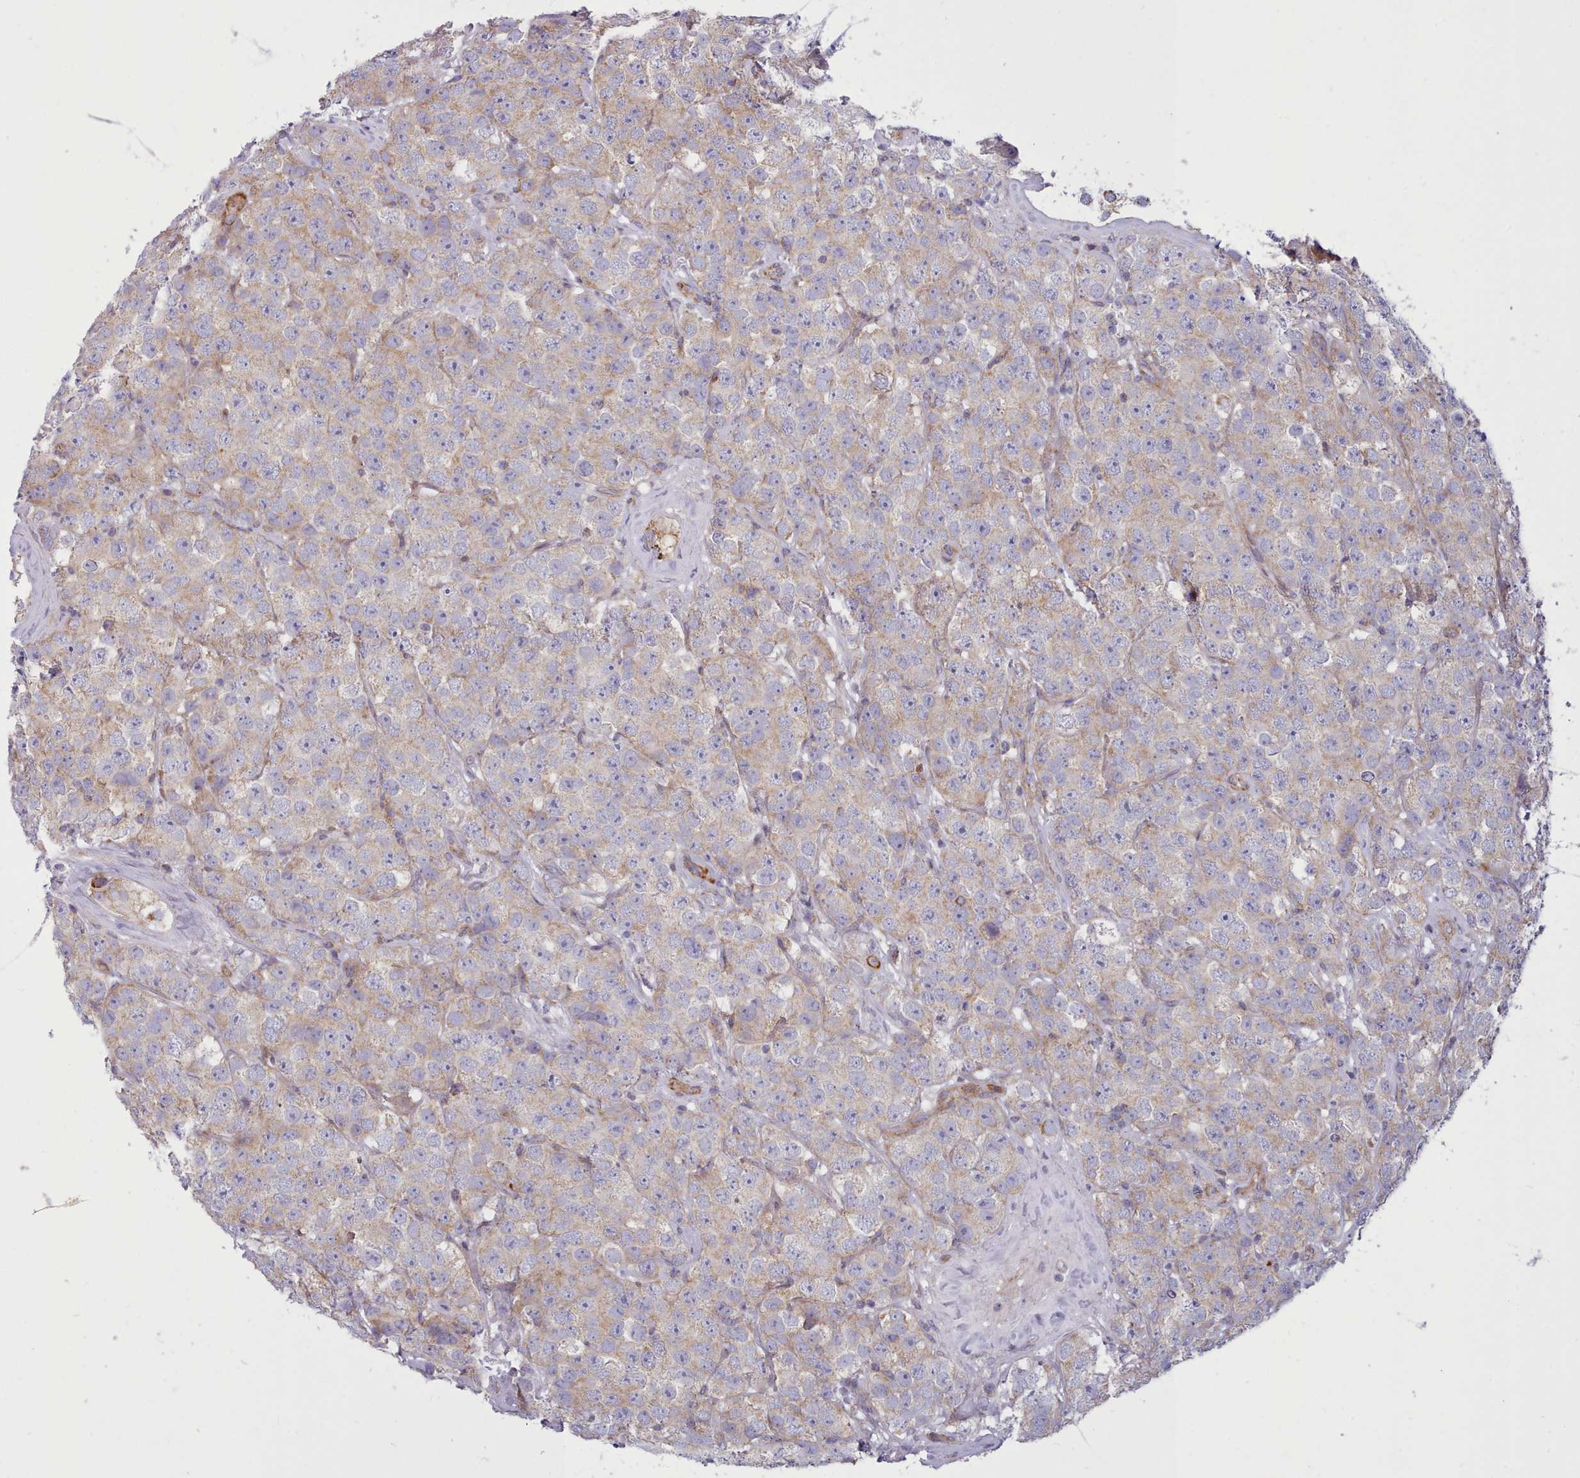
{"staining": {"intensity": "weak", "quantity": "25%-75%", "location": "cytoplasmic/membranous"}, "tissue": "testis cancer", "cell_type": "Tumor cells", "image_type": "cancer", "snomed": [{"axis": "morphology", "description": "Seminoma, NOS"}, {"axis": "topography", "description": "Testis"}], "caption": "Immunohistochemistry staining of testis cancer (seminoma), which exhibits low levels of weak cytoplasmic/membranous positivity in approximately 25%-75% of tumor cells indicating weak cytoplasmic/membranous protein positivity. The staining was performed using DAB (3,3'-diaminobenzidine) (brown) for protein detection and nuclei were counterstained in hematoxylin (blue).", "gene": "MRPL21", "patient": {"sex": "male", "age": 28}}